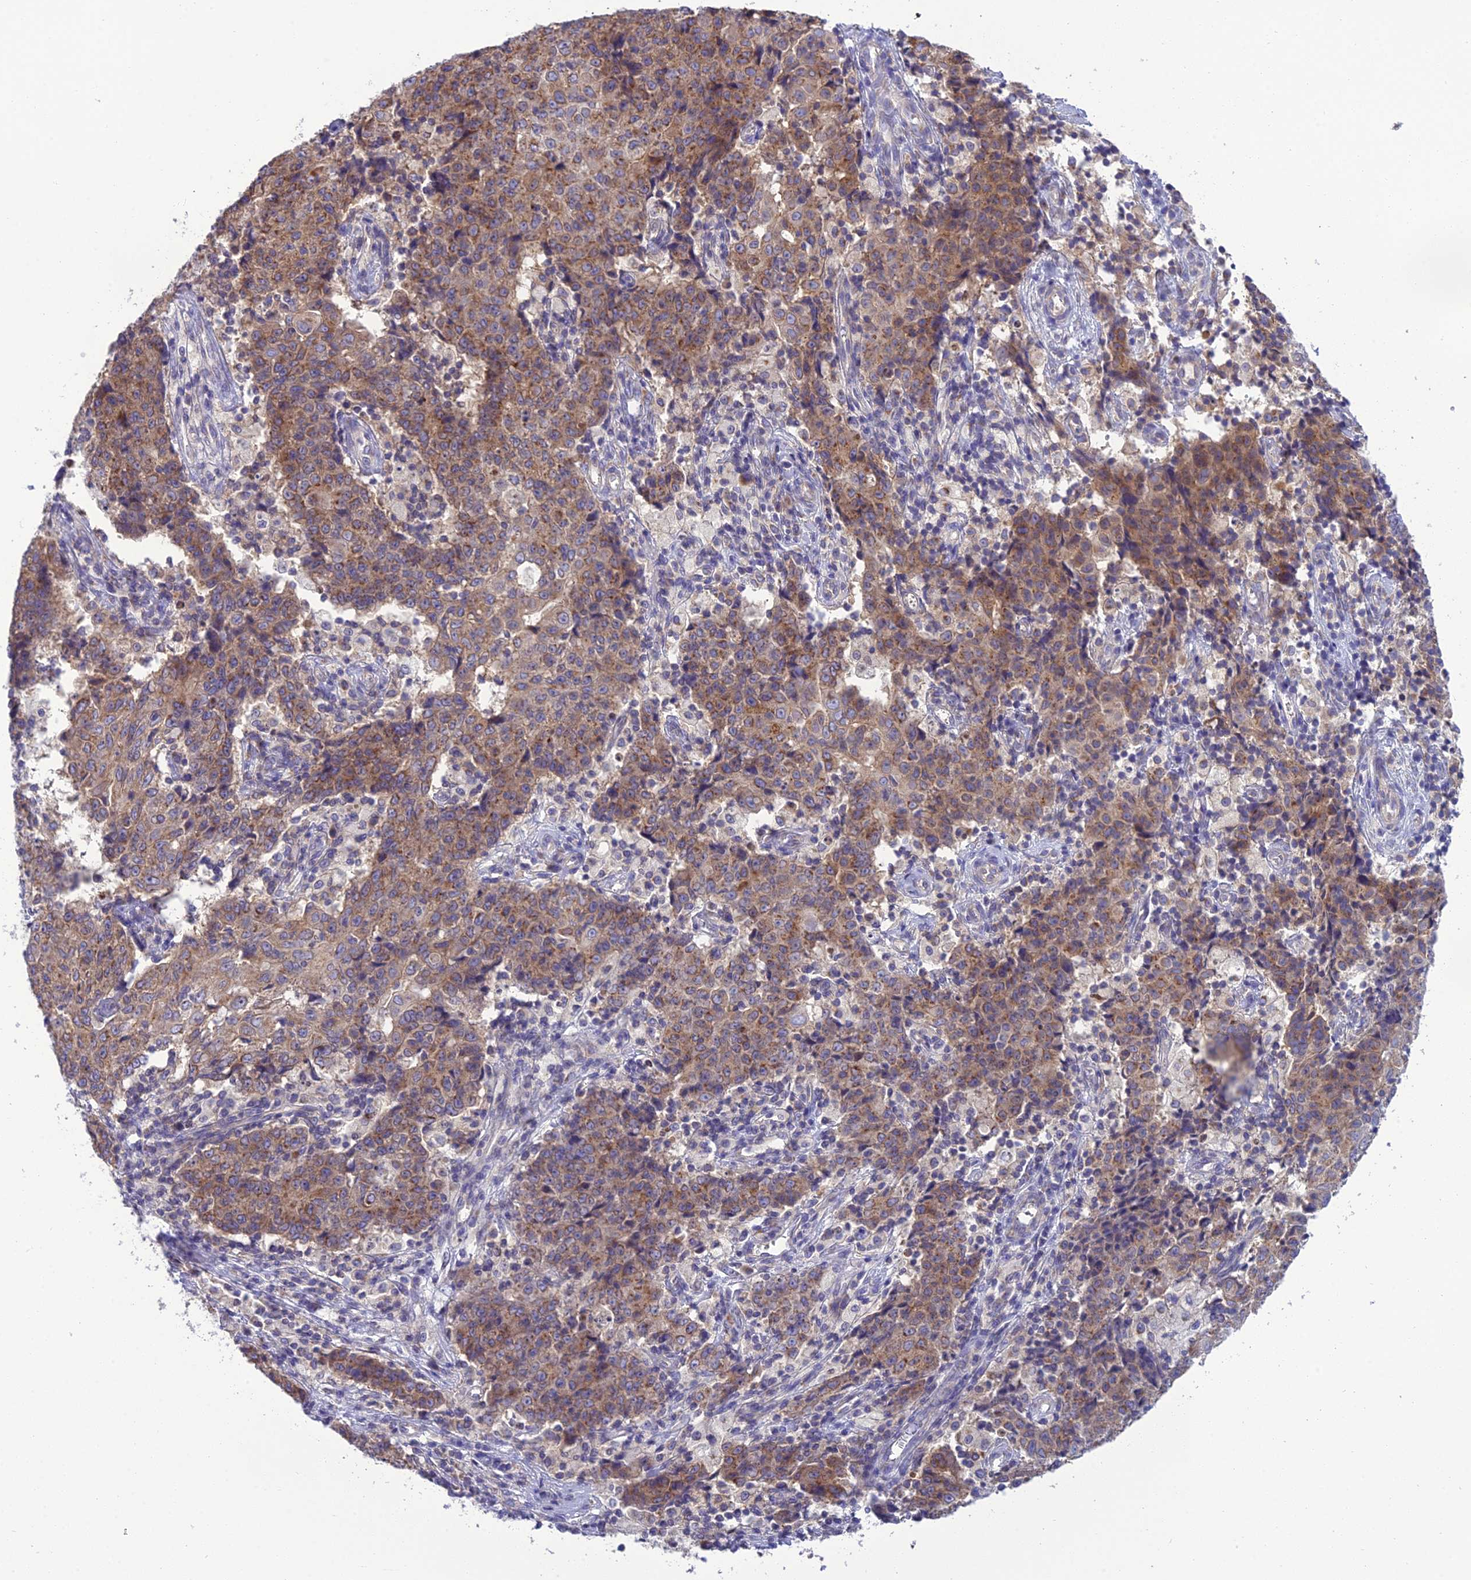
{"staining": {"intensity": "moderate", "quantity": ">75%", "location": "cytoplasmic/membranous"}, "tissue": "ovarian cancer", "cell_type": "Tumor cells", "image_type": "cancer", "snomed": [{"axis": "morphology", "description": "Carcinoma, endometroid"}, {"axis": "topography", "description": "Ovary"}], "caption": "Immunohistochemistry (IHC) (DAB (3,3'-diaminobenzidine)) staining of ovarian cancer reveals moderate cytoplasmic/membranous protein positivity in about >75% of tumor cells.", "gene": "GOLPH3", "patient": {"sex": "female", "age": 42}}